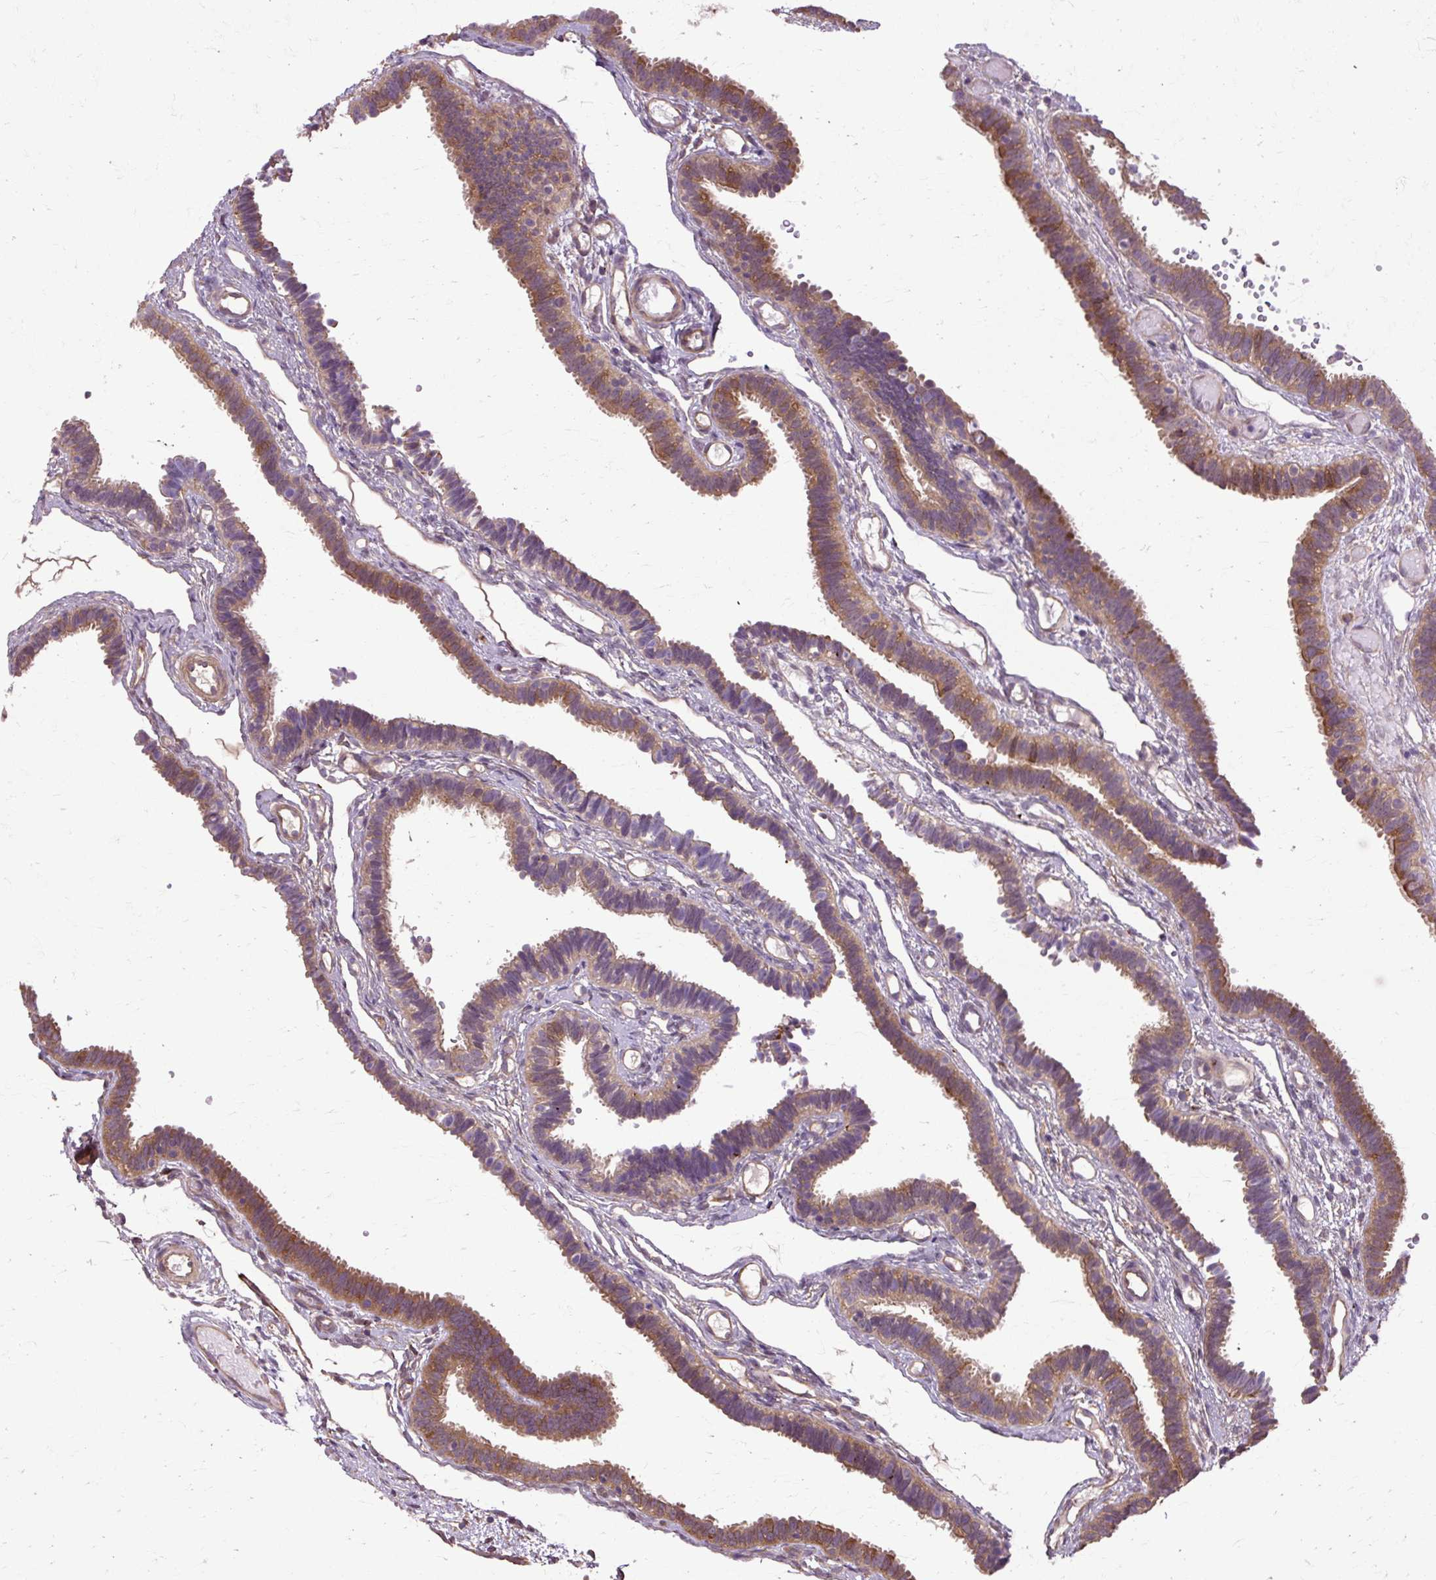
{"staining": {"intensity": "moderate", "quantity": ">75%", "location": "cytoplasmic/membranous"}, "tissue": "fallopian tube", "cell_type": "Glandular cells", "image_type": "normal", "snomed": [{"axis": "morphology", "description": "Normal tissue, NOS"}, {"axis": "topography", "description": "Fallopian tube"}], "caption": "Fallopian tube stained for a protein exhibits moderate cytoplasmic/membranous positivity in glandular cells. (Brightfield microscopy of DAB IHC at high magnification).", "gene": "FLRT1", "patient": {"sex": "female", "age": 37}}